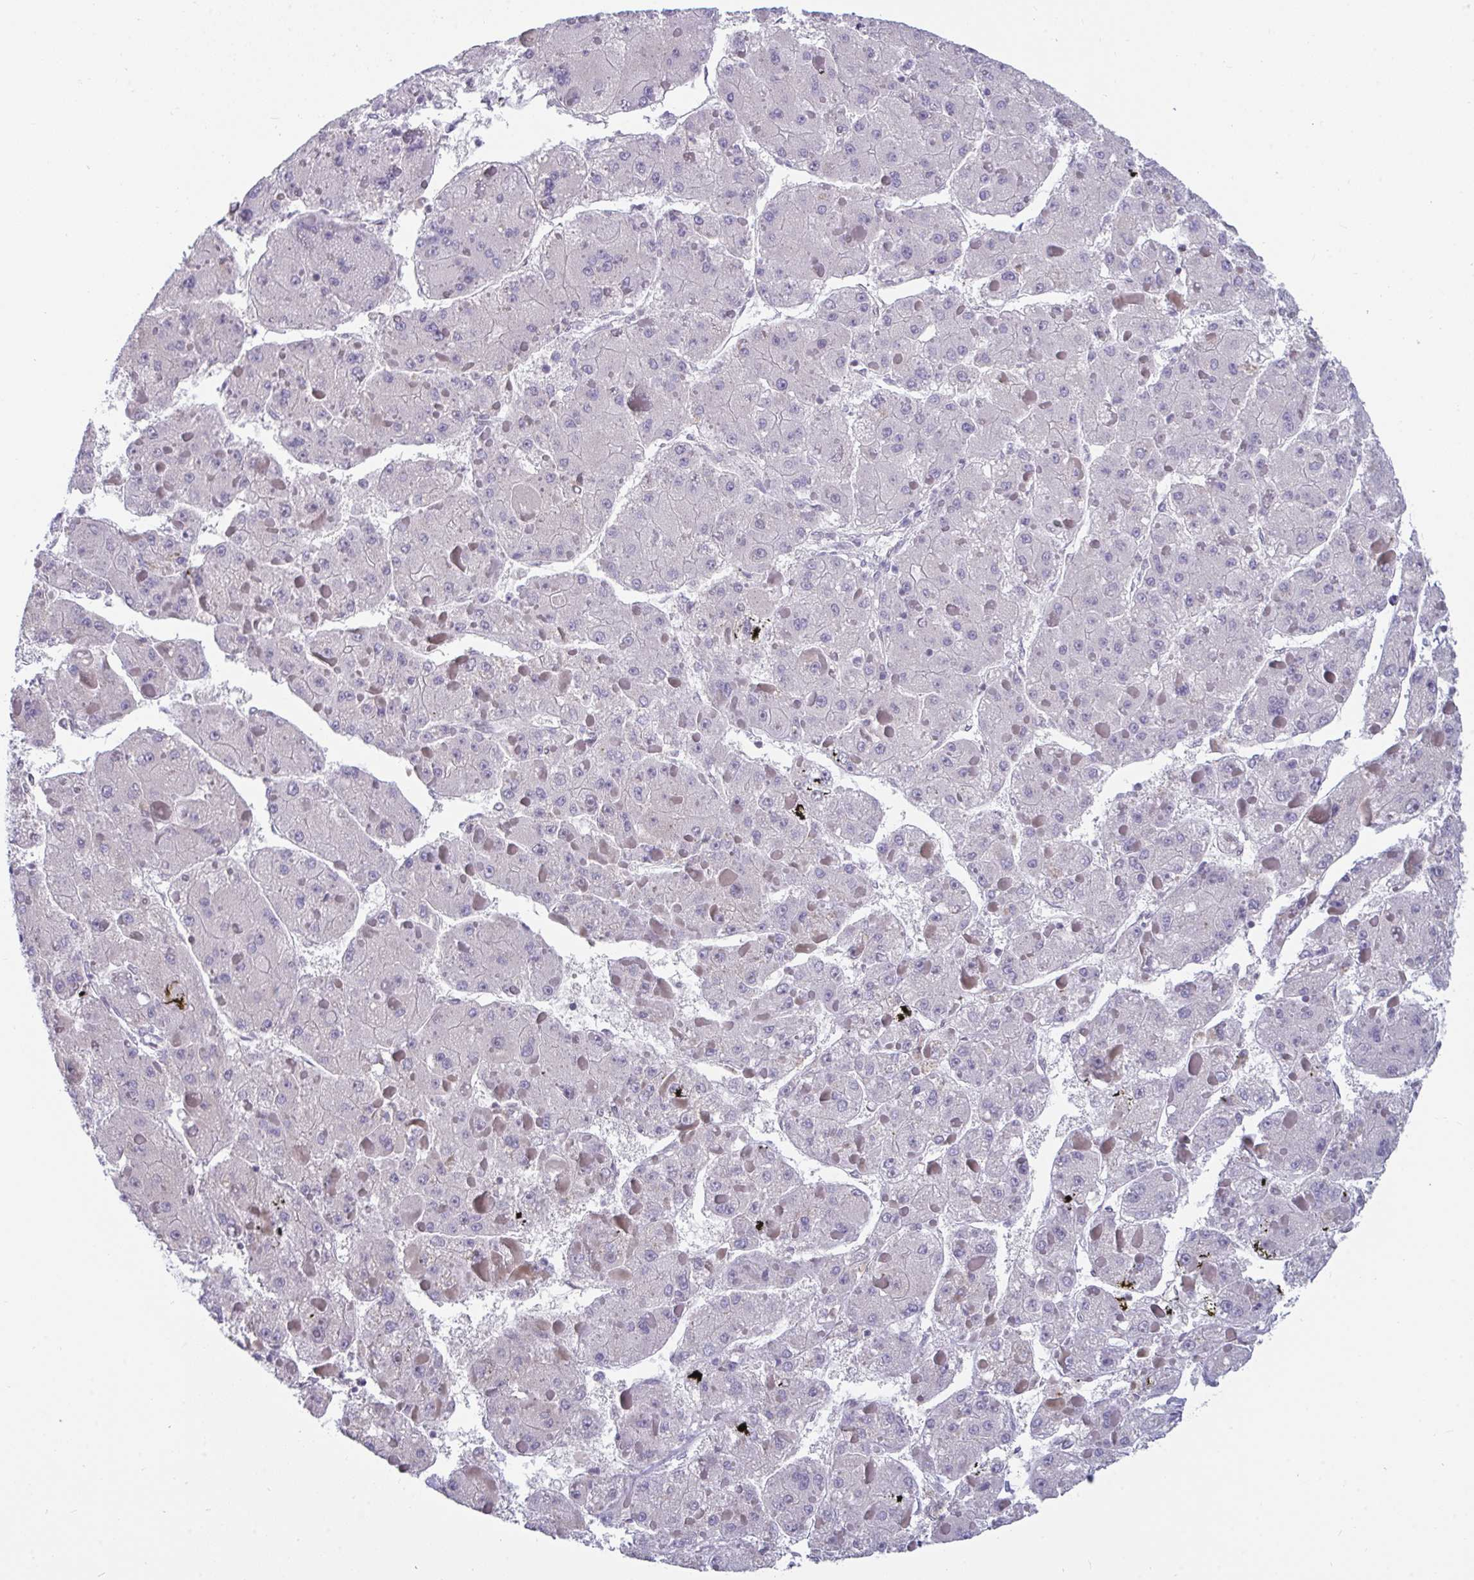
{"staining": {"intensity": "negative", "quantity": "none", "location": "none"}, "tissue": "liver cancer", "cell_type": "Tumor cells", "image_type": "cancer", "snomed": [{"axis": "morphology", "description": "Carcinoma, Hepatocellular, NOS"}, {"axis": "topography", "description": "Liver"}], "caption": "Immunohistochemistry (IHC) micrograph of liver cancer stained for a protein (brown), which demonstrates no expression in tumor cells.", "gene": "BMAL2", "patient": {"sex": "female", "age": 73}}